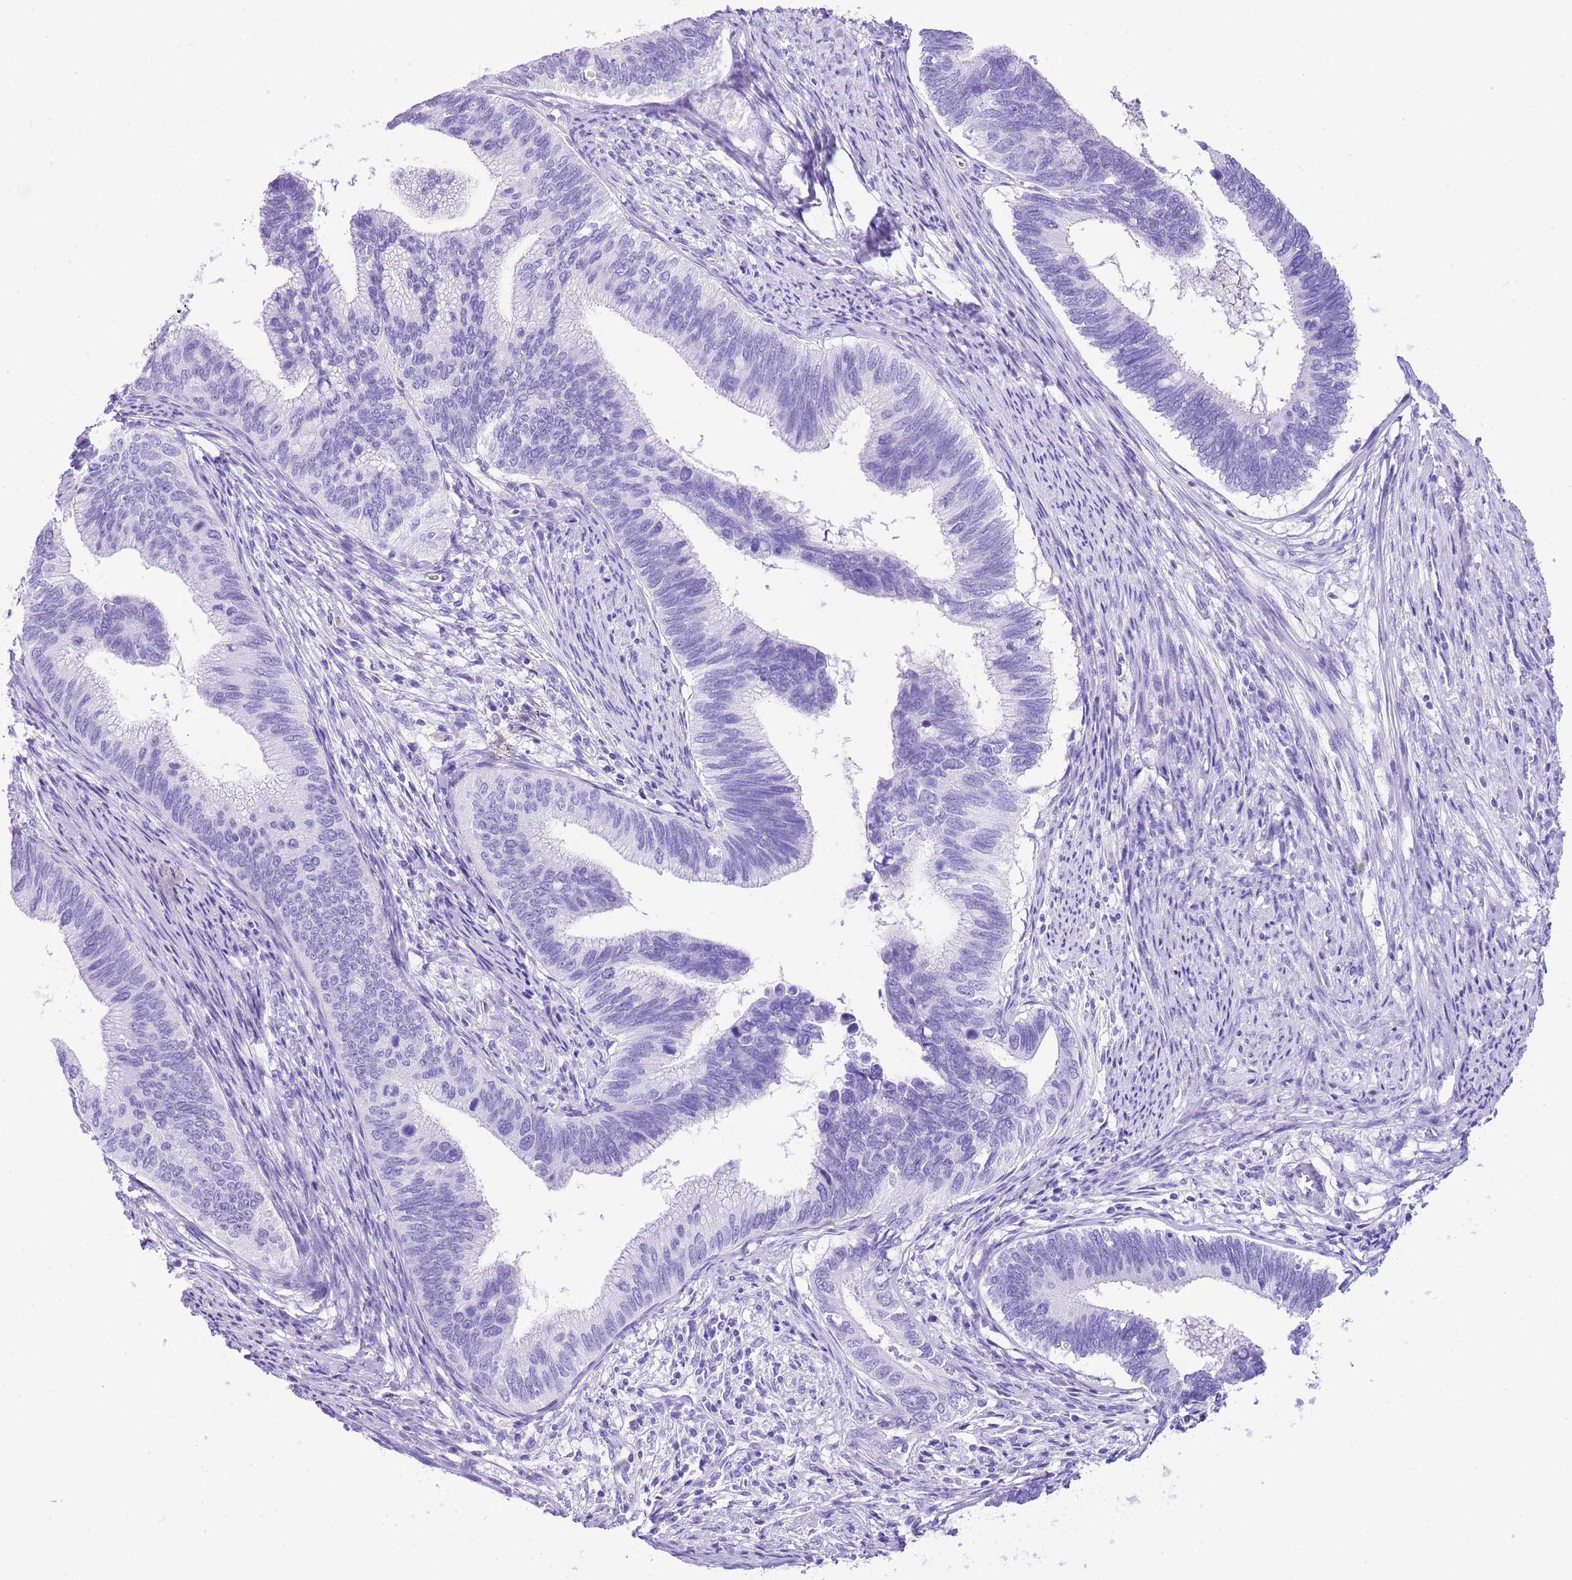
{"staining": {"intensity": "negative", "quantity": "none", "location": "none"}, "tissue": "cervical cancer", "cell_type": "Tumor cells", "image_type": "cancer", "snomed": [{"axis": "morphology", "description": "Adenocarcinoma, NOS"}, {"axis": "topography", "description": "Cervix"}], "caption": "Cervical cancer (adenocarcinoma) was stained to show a protein in brown. There is no significant expression in tumor cells. Brightfield microscopy of IHC stained with DAB (3,3'-diaminobenzidine) (brown) and hematoxylin (blue), captured at high magnification.", "gene": "KCNC1", "patient": {"sex": "female", "age": 42}}